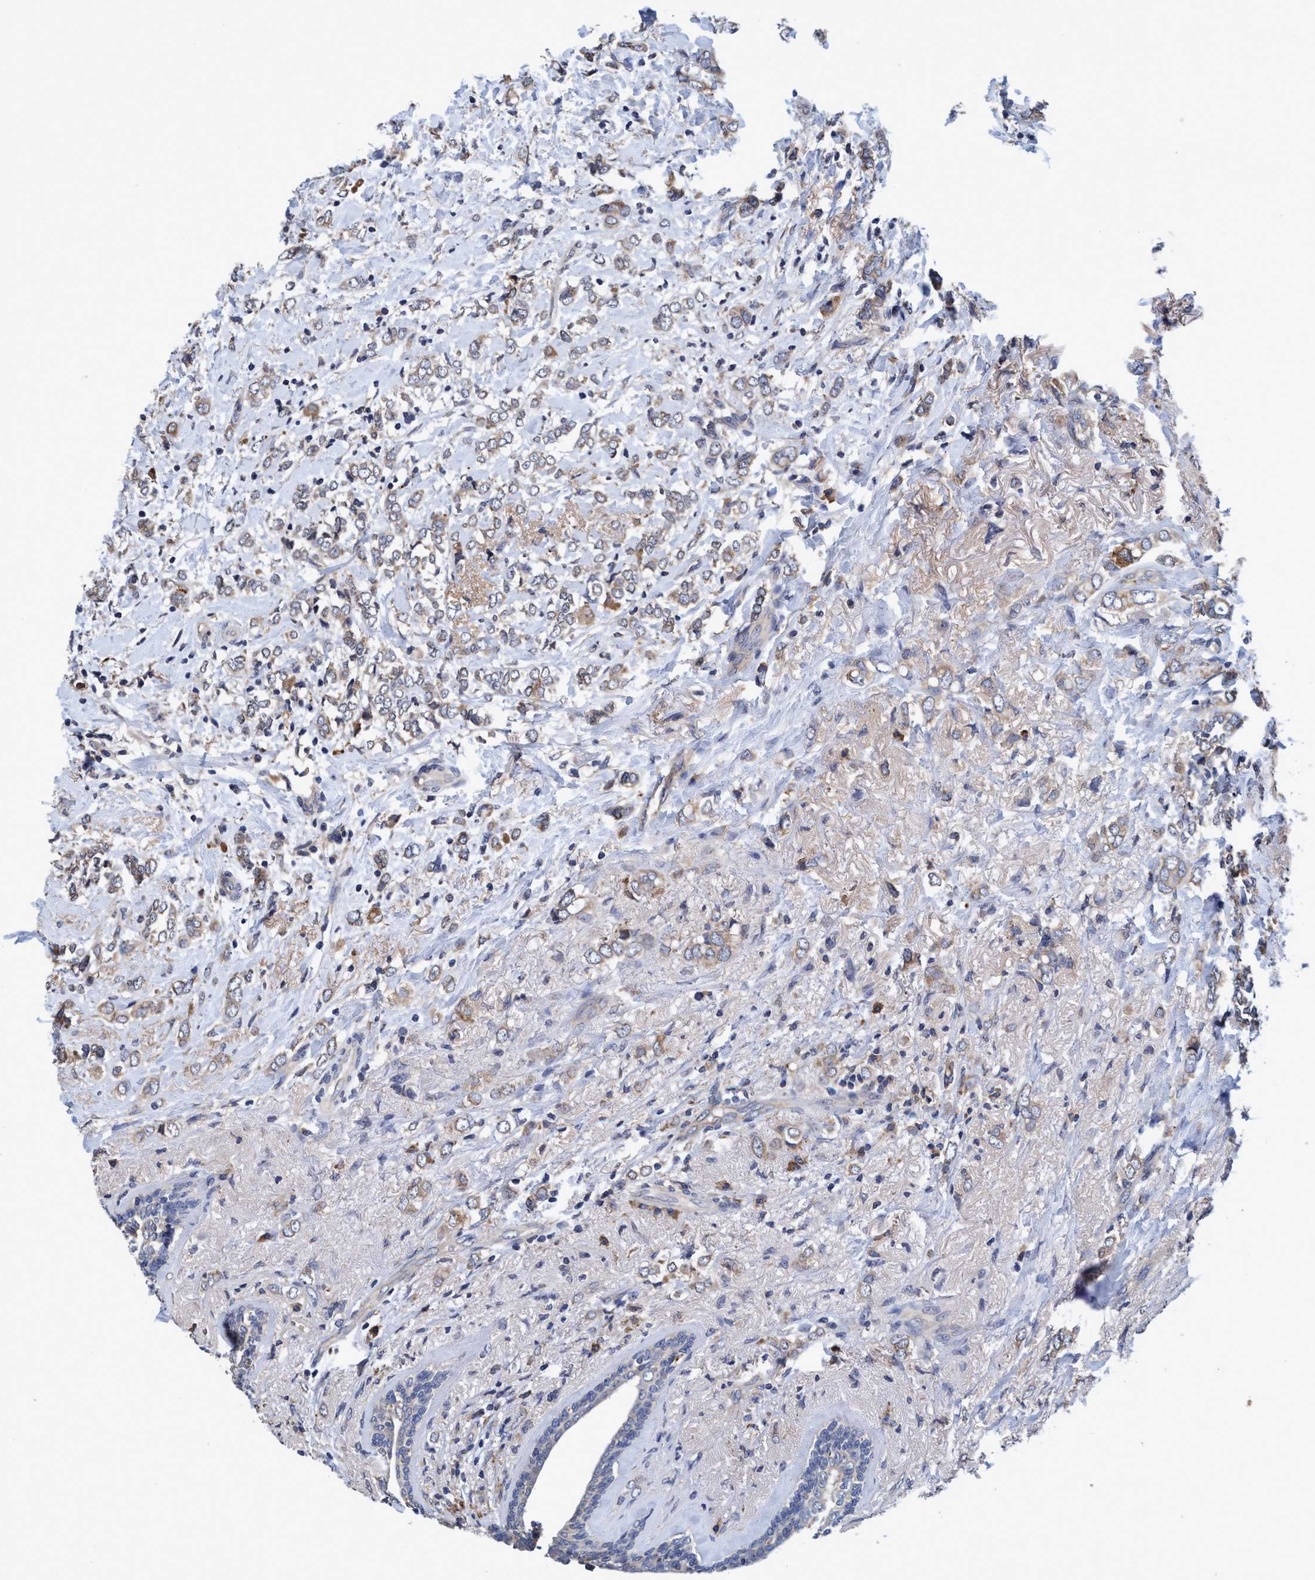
{"staining": {"intensity": "weak", "quantity": "<25%", "location": "cytoplasmic/membranous"}, "tissue": "breast cancer", "cell_type": "Tumor cells", "image_type": "cancer", "snomed": [{"axis": "morphology", "description": "Normal tissue, NOS"}, {"axis": "morphology", "description": "Lobular carcinoma"}, {"axis": "topography", "description": "Breast"}], "caption": "High power microscopy image of an immunohistochemistry micrograph of breast cancer (lobular carcinoma), revealing no significant staining in tumor cells. (DAB immunohistochemistry (IHC) with hematoxylin counter stain).", "gene": "CALCOCO2", "patient": {"sex": "female", "age": 47}}